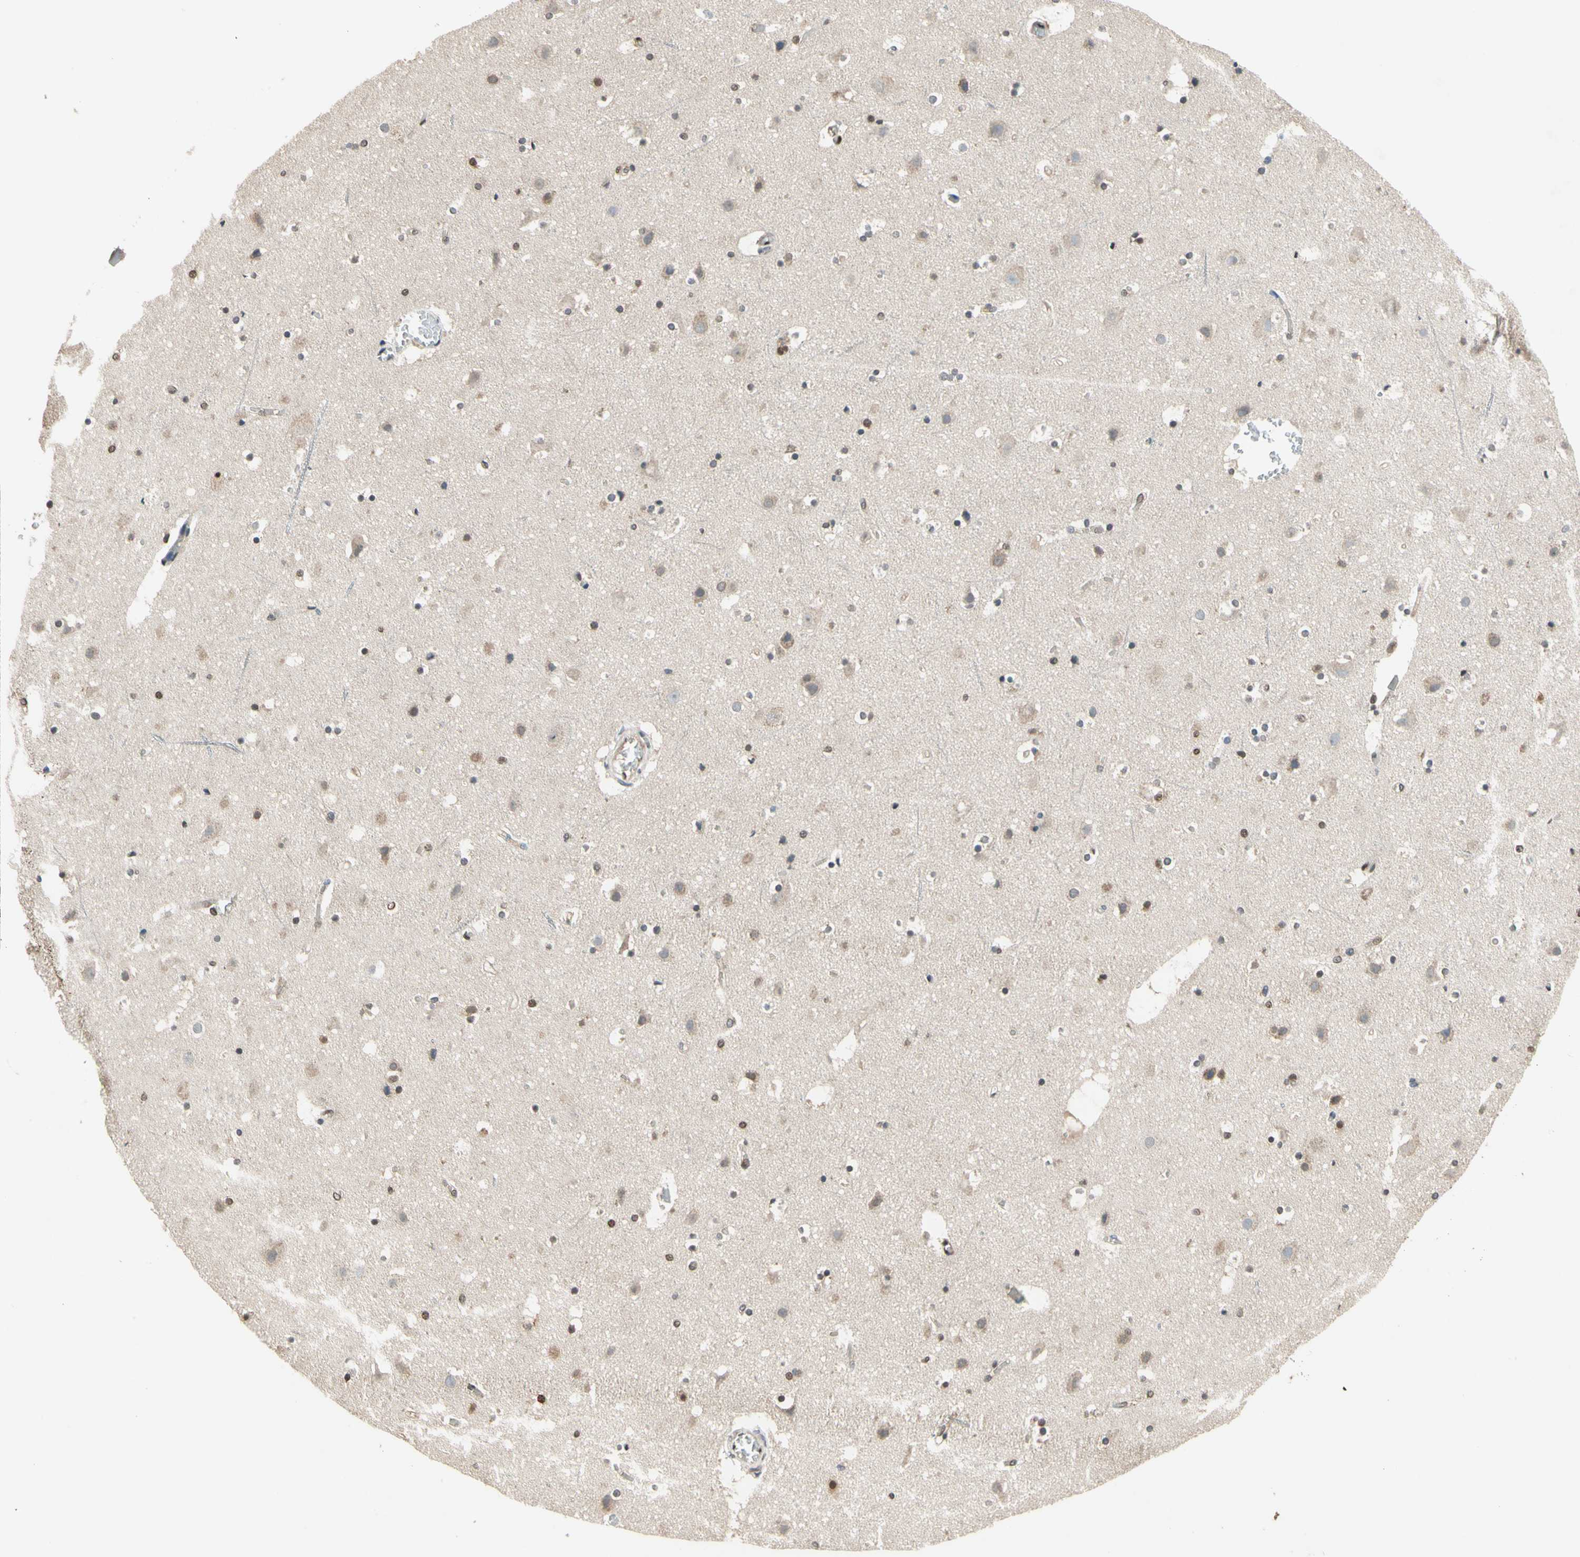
{"staining": {"intensity": "moderate", "quantity": "25%-75%", "location": "cytoplasmic/membranous,nuclear"}, "tissue": "cerebral cortex", "cell_type": "Endothelial cells", "image_type": "normal", "snomed": [{"axis": "morphology", "description": "Normal tissue, NOS"}, {"axis": "topography", "description": "Cerebral cortex"}], "caption": "Cerebral cortex stained with a brown dye displays moderate cytoplasmic/membranous,nuclear positive expression in approximately 25%-75% of endothelial cells.", "gene": "GSR", "patient": {"sex": "male", "age": 45}}